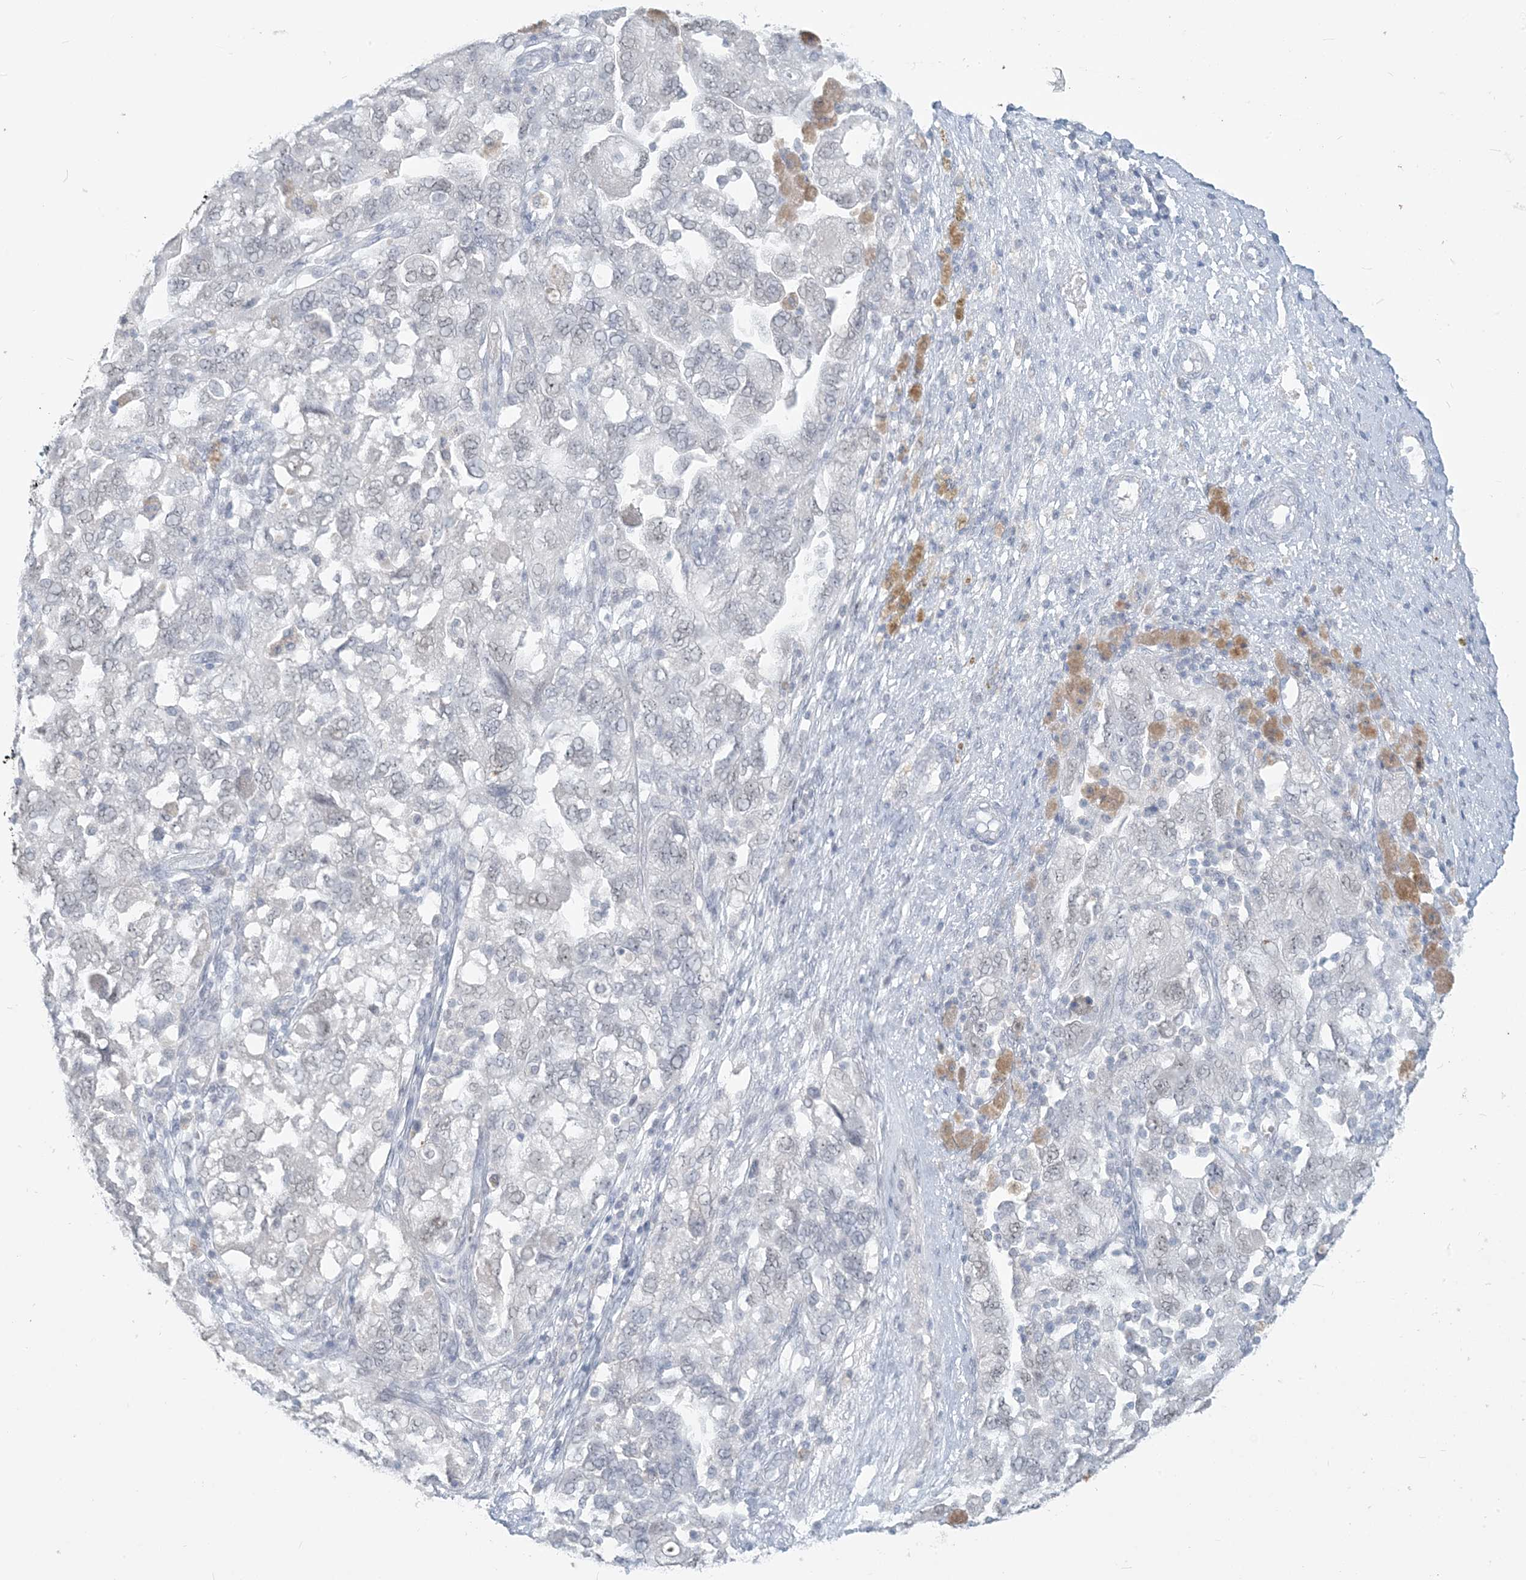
{"staining": {"intensity": "negative", "quantity": "none", "location": "none"}, "tissue": "ovarian cancer", "cell_type": "Tumor cells", "image_type": "cancer", "snomed": [{"axis": "morphology", "description": "Carcinoma, NOS"}, {"axis": "morphology", "description": "Cystadenocarcinoma, serous, NOS"}, {"axis": "topography", "description": "Ovary"}], "caption": "A high-resolution image shows immunohistochemistry (IHC) staining of serous cystadenocarcinoma (ovarian), which reveals no significant expression in tumor cells.", "gene": "SCML1", "patient": {"sex": "female", "age": 69}}